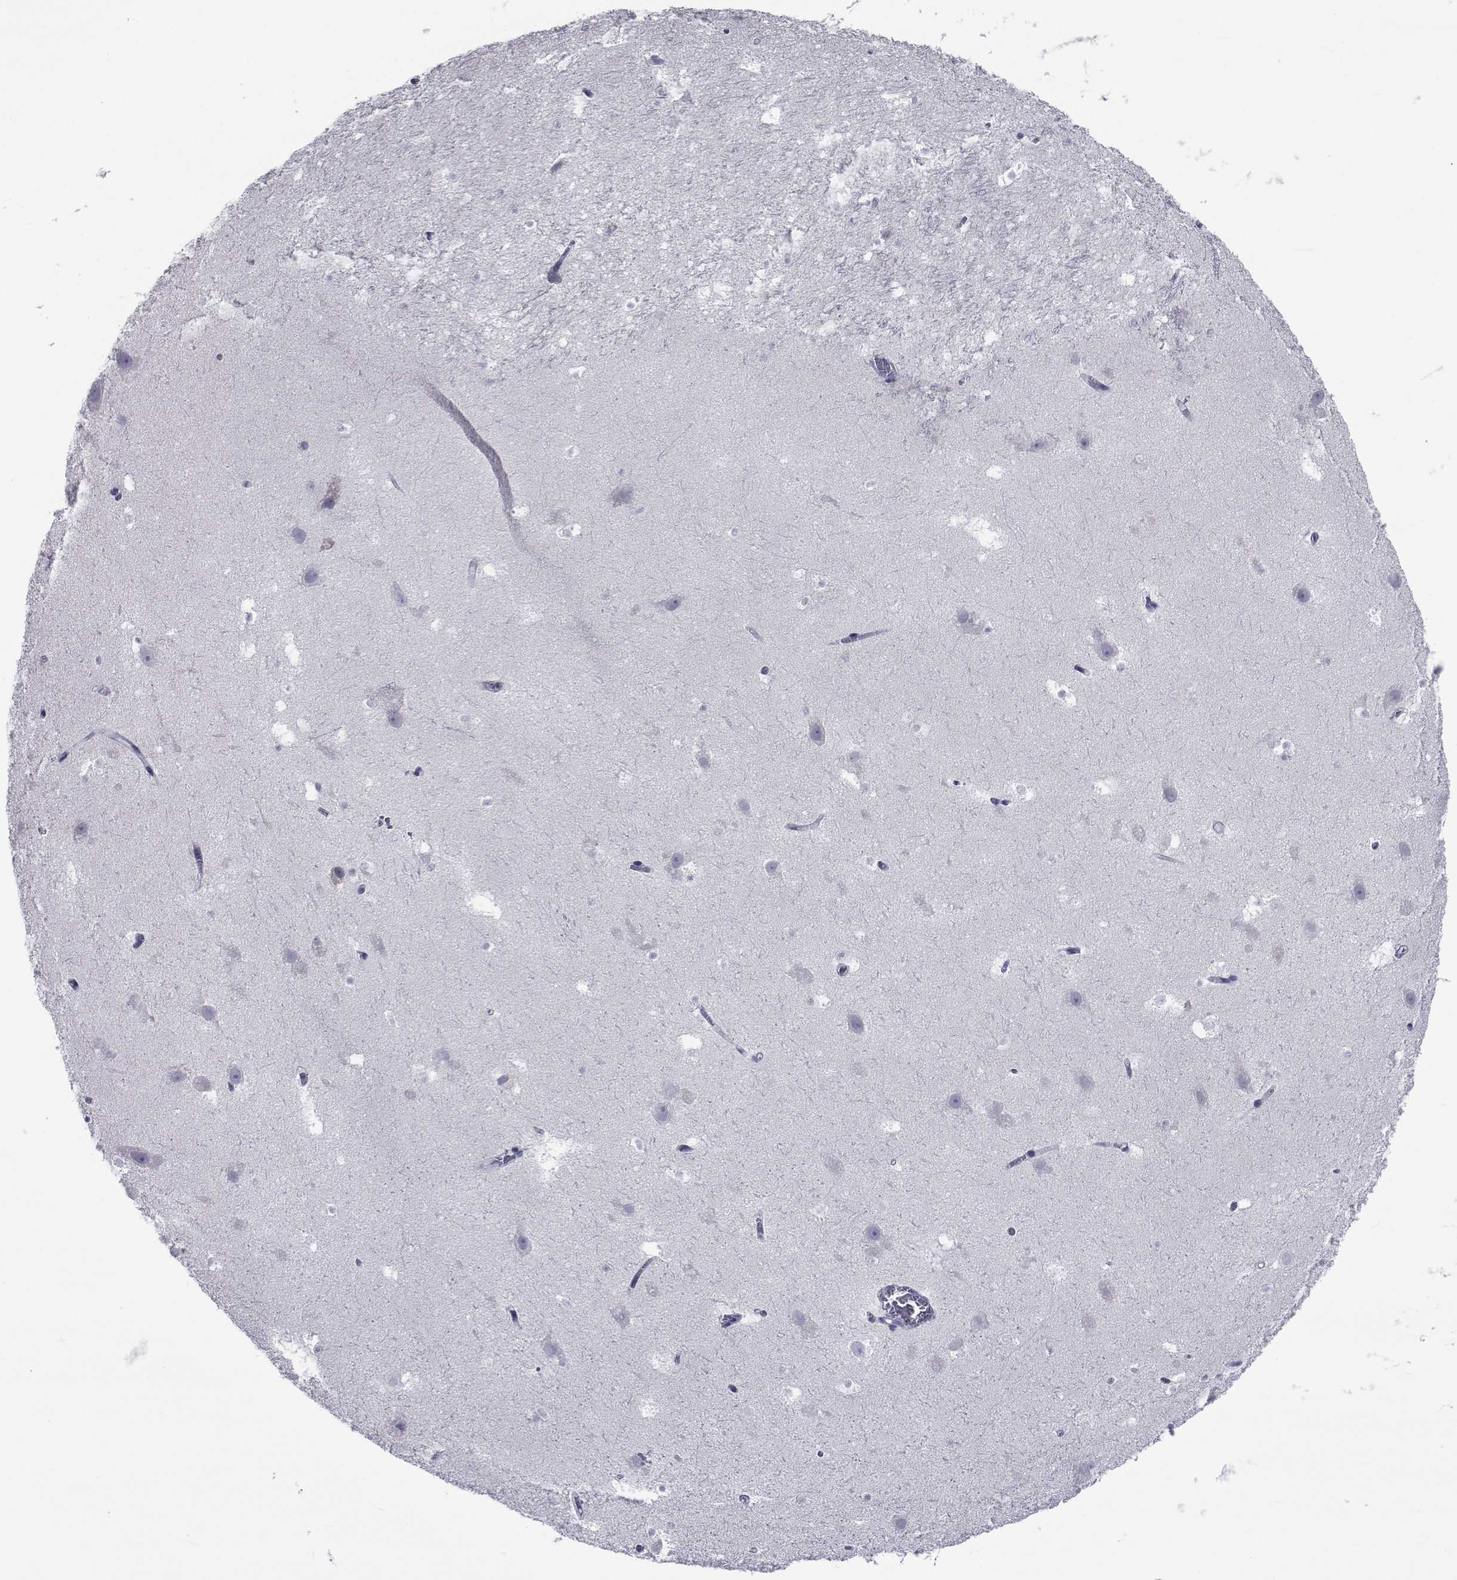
{"staining": {"intensity": "negative", "quantity": "none", "location": "none"}, "tissue": "hippocampus", "cell_type": "Glial cells", "image_type": "normal", "snomed": [{"axis": "morphology", "description": "Normal tissue, NOS"}, {"axis": "topography", "description": "Hippocampus"}], "caption": "IHC micrograph of normal hippocampus stained for a protein (brown), which displays no positivity in glial cells.", "gene": "GKAP1", "patient": {"sex": "male", "age": 26}}